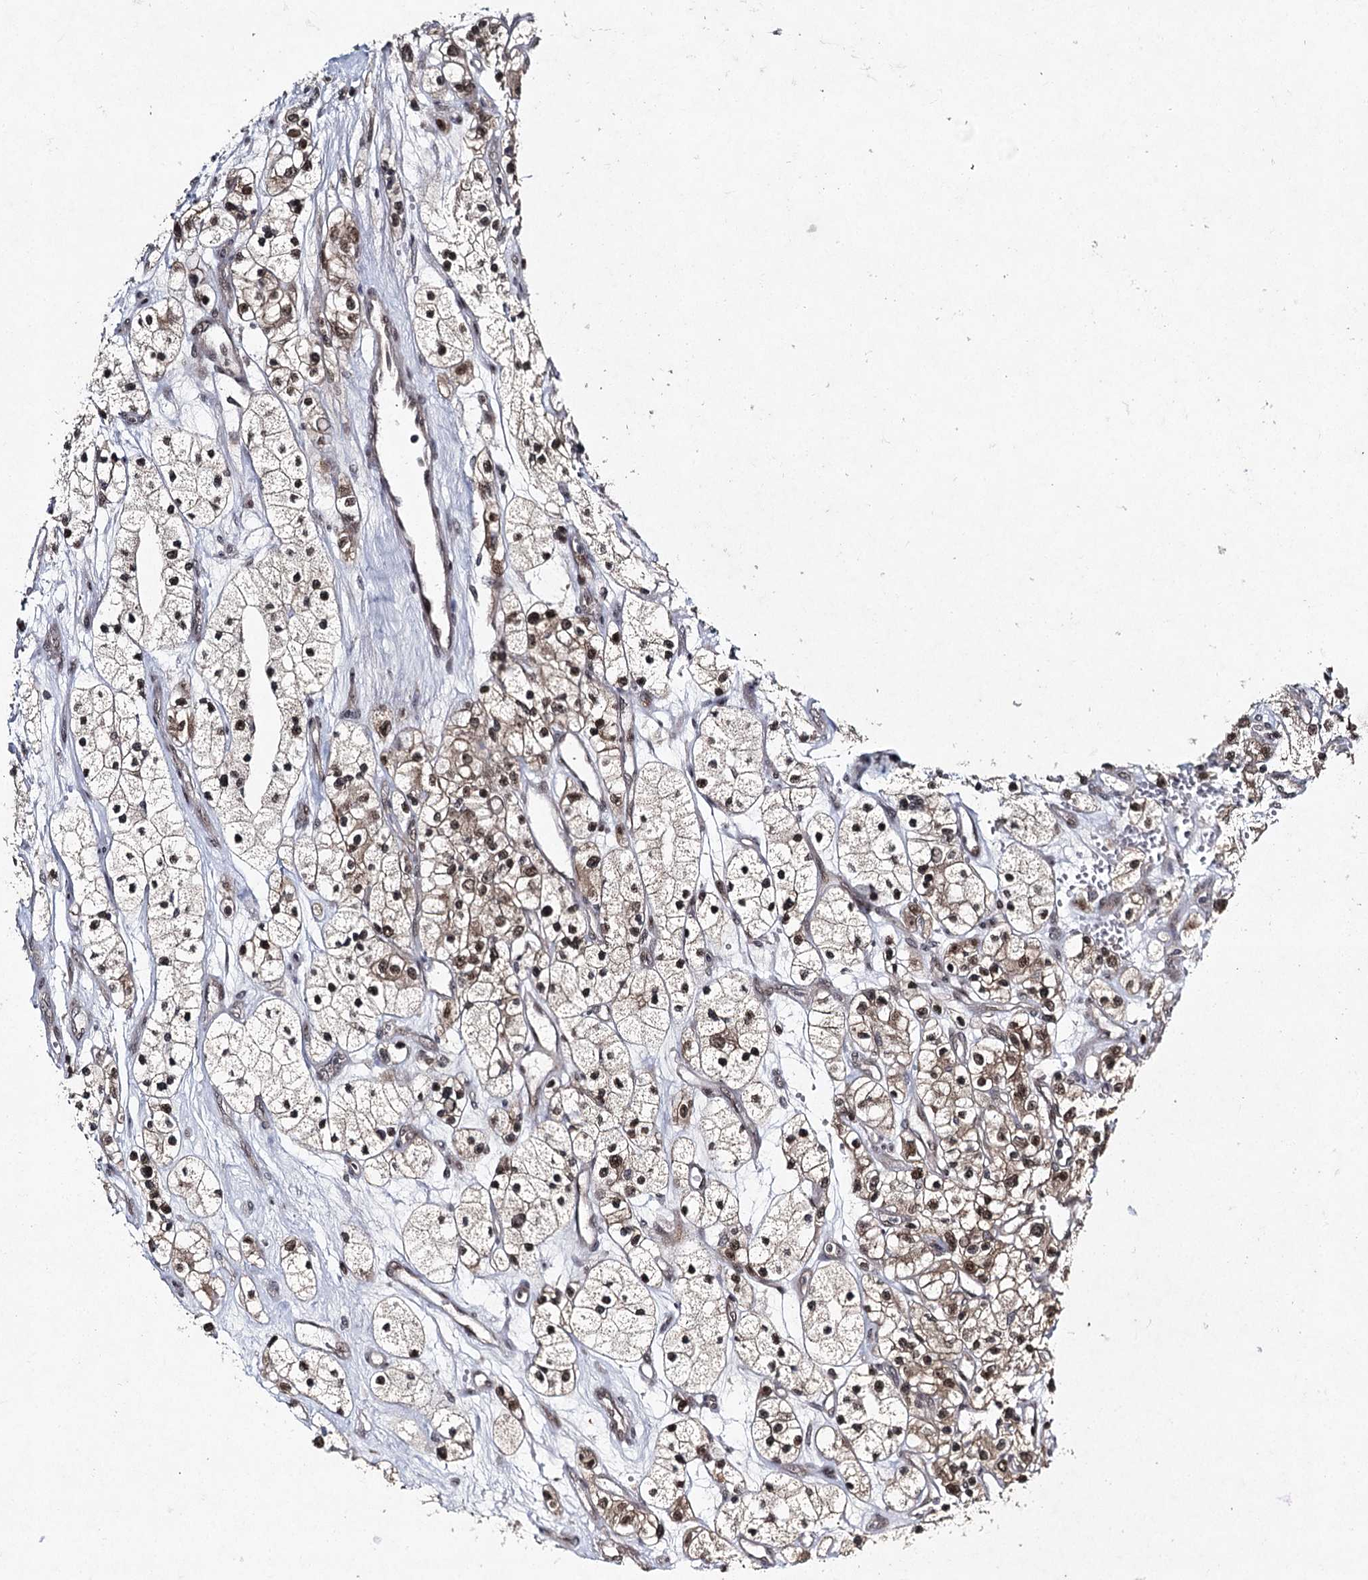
{"staining": {"intensity": "moderate", "quantity": ">75%", "location": "cytoplasmic/membranous,nuclear"}, "tissue": "renal cancer", "cell_type": "Tumor cells", "image_type": "cancer", "snomed": [{"axis": "morphology", "description": "Adenocarcinoma, NOS"}, {"axis": "topography", "description": "Kidney"}], "caption": "This is an image of immunohistochemistry (IHC) staining of renal adenocarcinoma, which shows moderate positivity in the cytoplasmic/membranous and nuclear of tumor cells.", "gene": "DCUN1D4", "patient": {"sex": "female", "age": 57}}